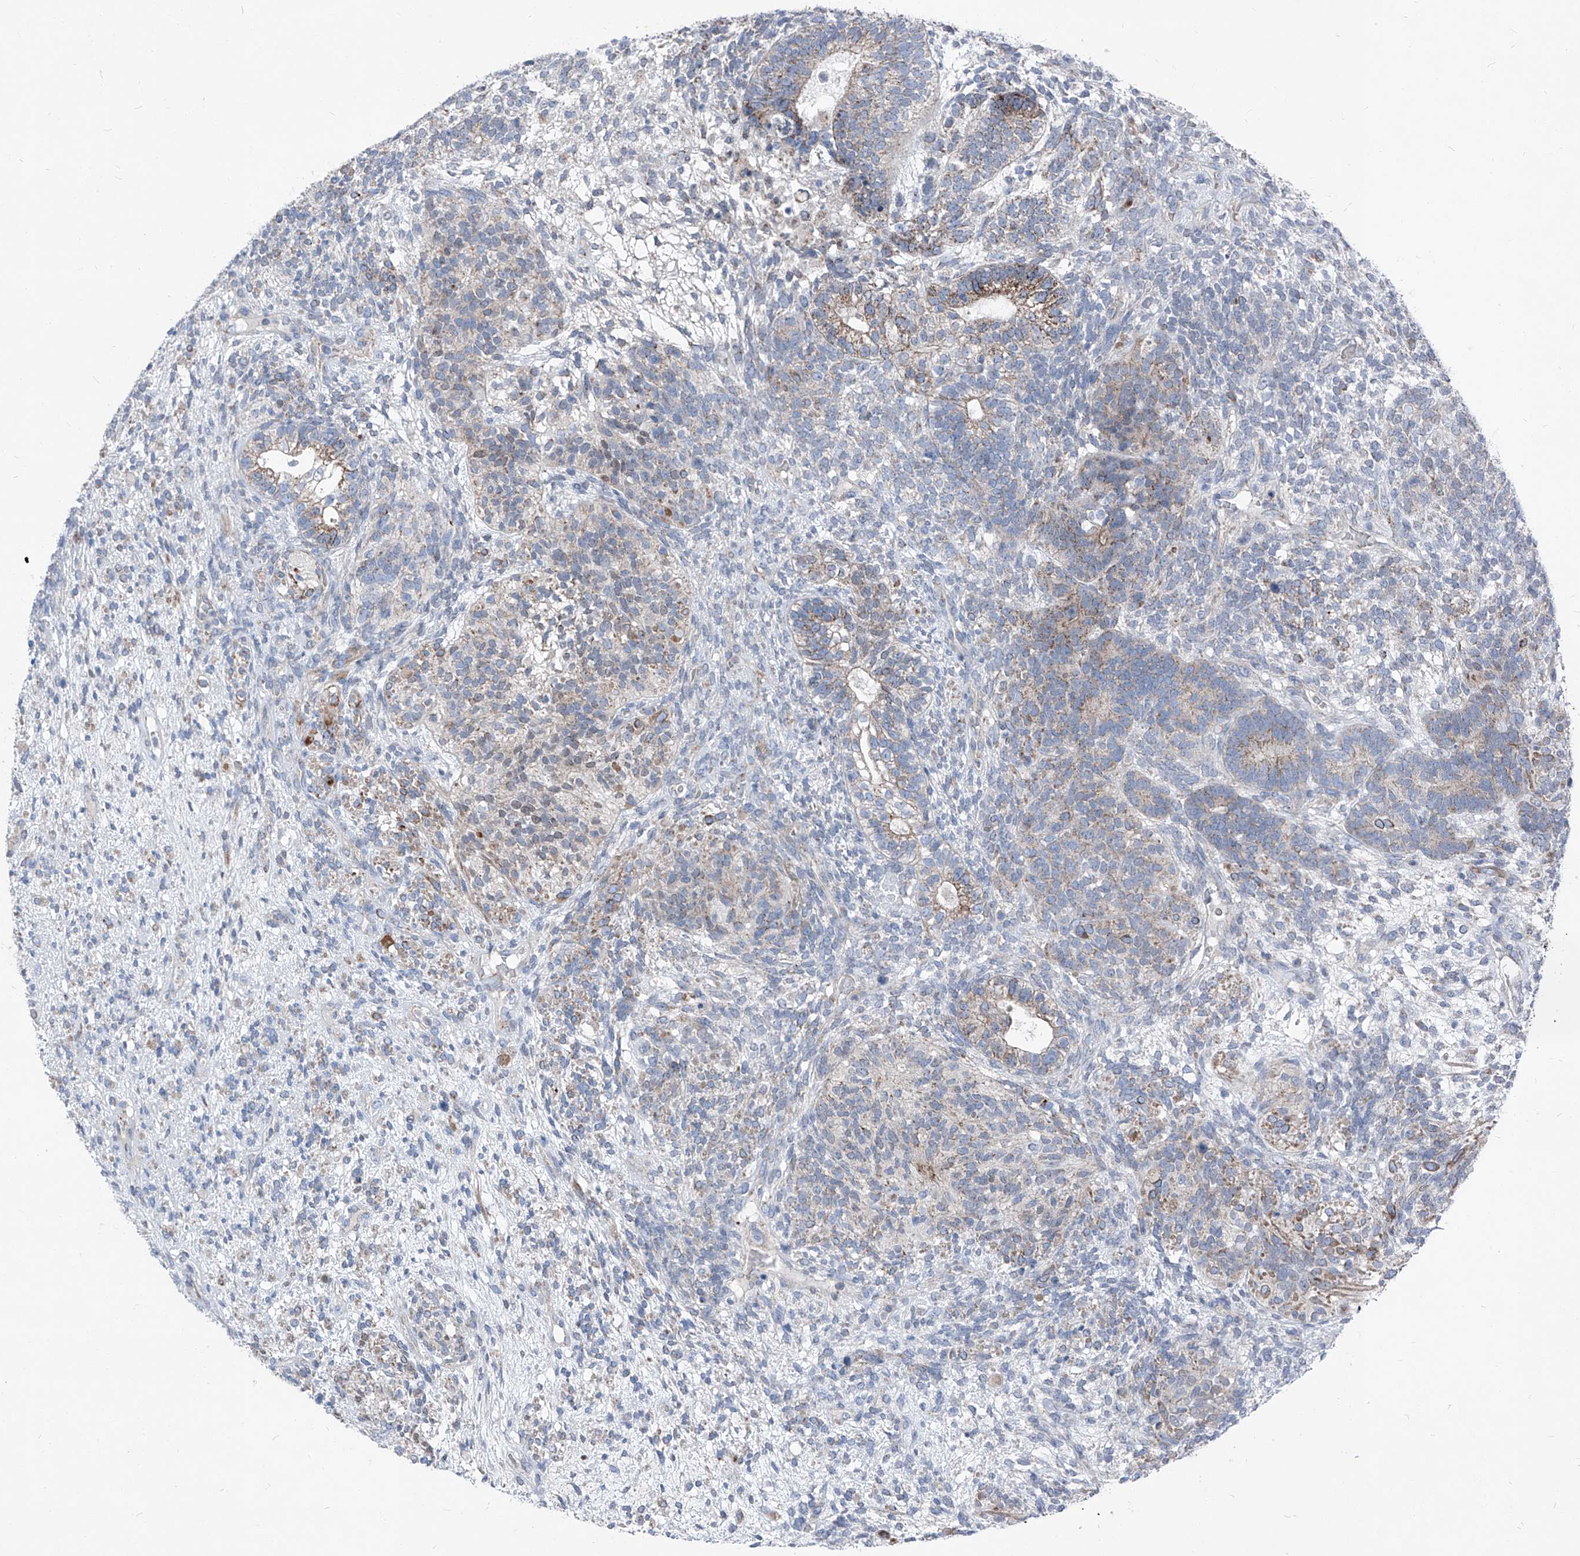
{"staining": {"intensity": "moderate", "quantity": "<25%", "location": "cytoplasmic/membranous"}, "tissue": "testis cancer", "cell_type": "Tumor cells", "image_type": "cancer", "snomed": [{"axis": "morphology", "description": "Seminoma, NOS"}, {"axis": "morphology", "description": "Carcinoma, Embryonal, NOS"}, {"axis": "topography", "description": "Testis"}], "caption": "Moderate cytoplasmic/membranous protein staining is identified in about <25% of tumor cells in testis cancer. Nuclei are stained in blue.", "gene": "AGPS", "patient": {"sex": "male", "age": 28}}